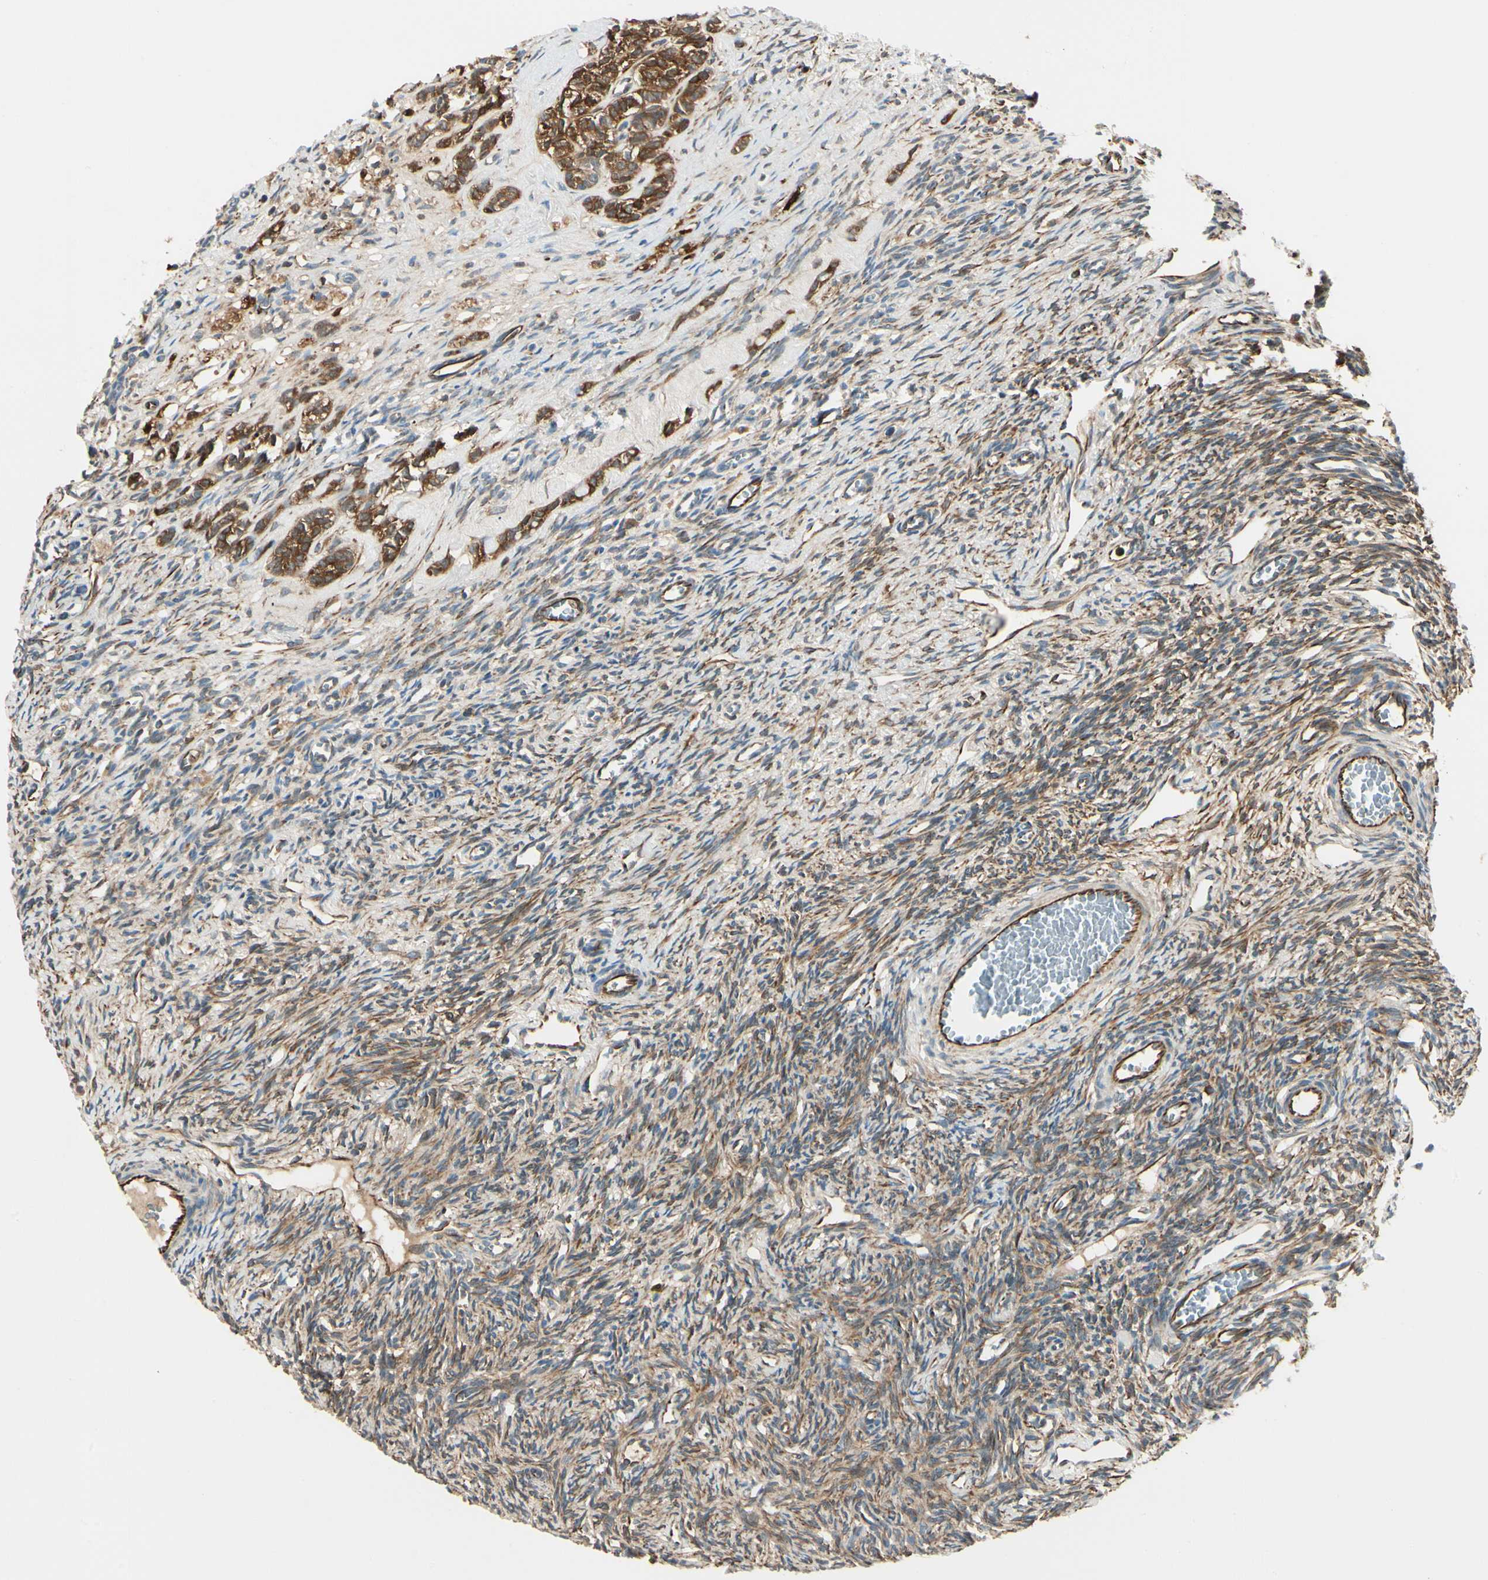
{"staining": {"intensity": "moderate", "quantity": ">75%", "location": "cytoplasmic/membranous"}, "tissue": "ovary", "cell_type": "Ovarian stroma cells", "image_type": "normal", "snomed": [{"axis": "morphology", "description": "Normal tissue, NOS"}, {"axis": "topography", "description": "Ovary"}], "caption": "Immunohistochemistry of normal human ovary displays medium levels of moderate cytoplasmic/membranous positivity in approximately >75% of ovarian stroma cells.", "gene": "FTH1", "patient": {"sex": "female", "age": 33}}